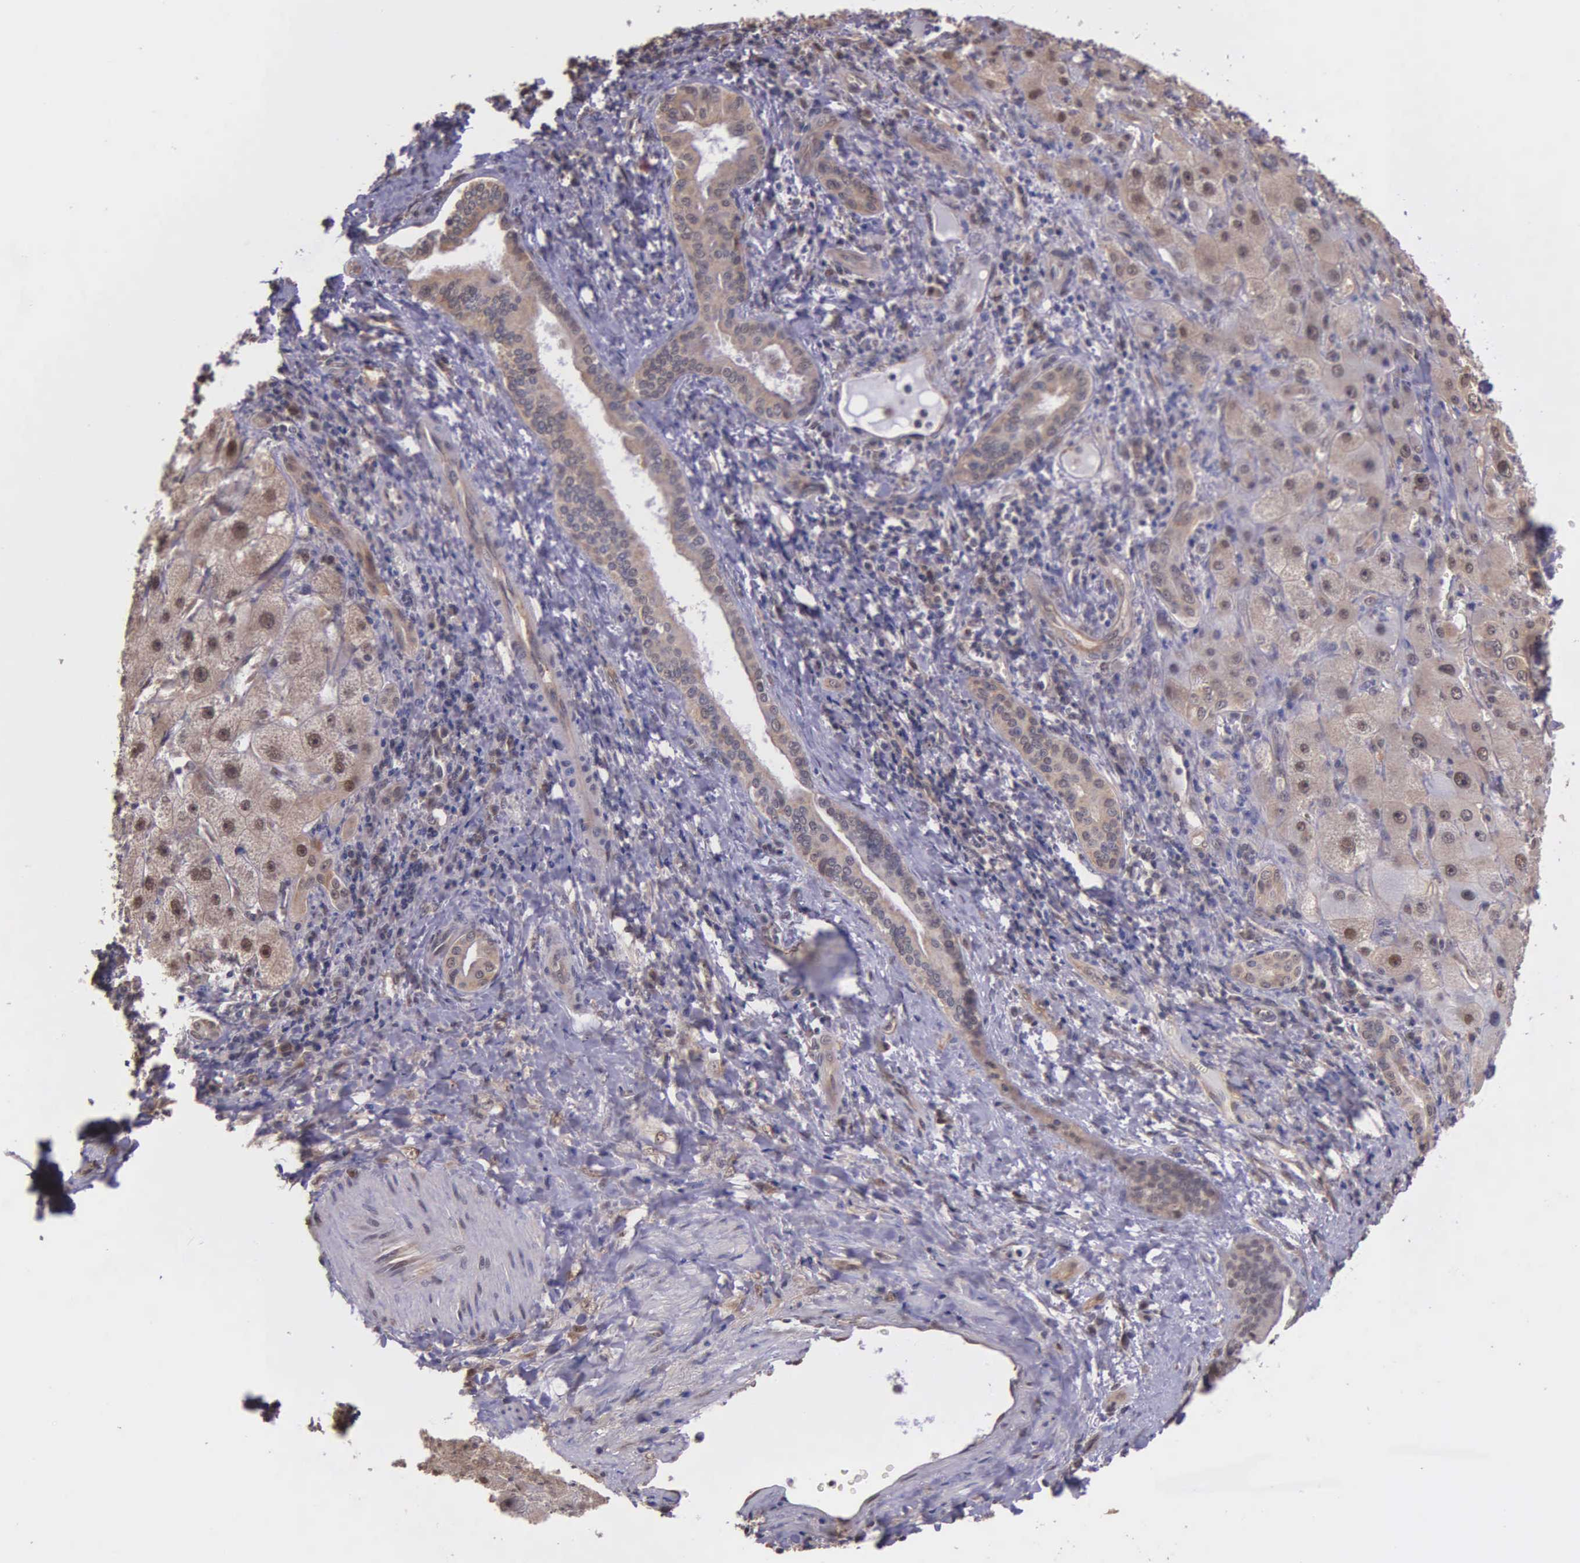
{"staining": {"intensity": "weak", "quantity": ">75%", "location": "cytoplasmic/membranous,nuclear"}, "tissue": "liver cancer", "cell_type": "Tumor cells", "image_type": "cancer", "snomed": [{"axis": "morphology", "description": "Cholangiocarcinoma"}, {"axis": "topography", "description": "Liver"}], "caption": "Protein expression by immunohistochemistry demonstrates weak cytoplasmic/membranous and nuclear staining in about >75% of tumor cells in liver cholangiocarcinoma.", "gene": "PSMC1", "patient": {"sex": "female", "age": 79}}